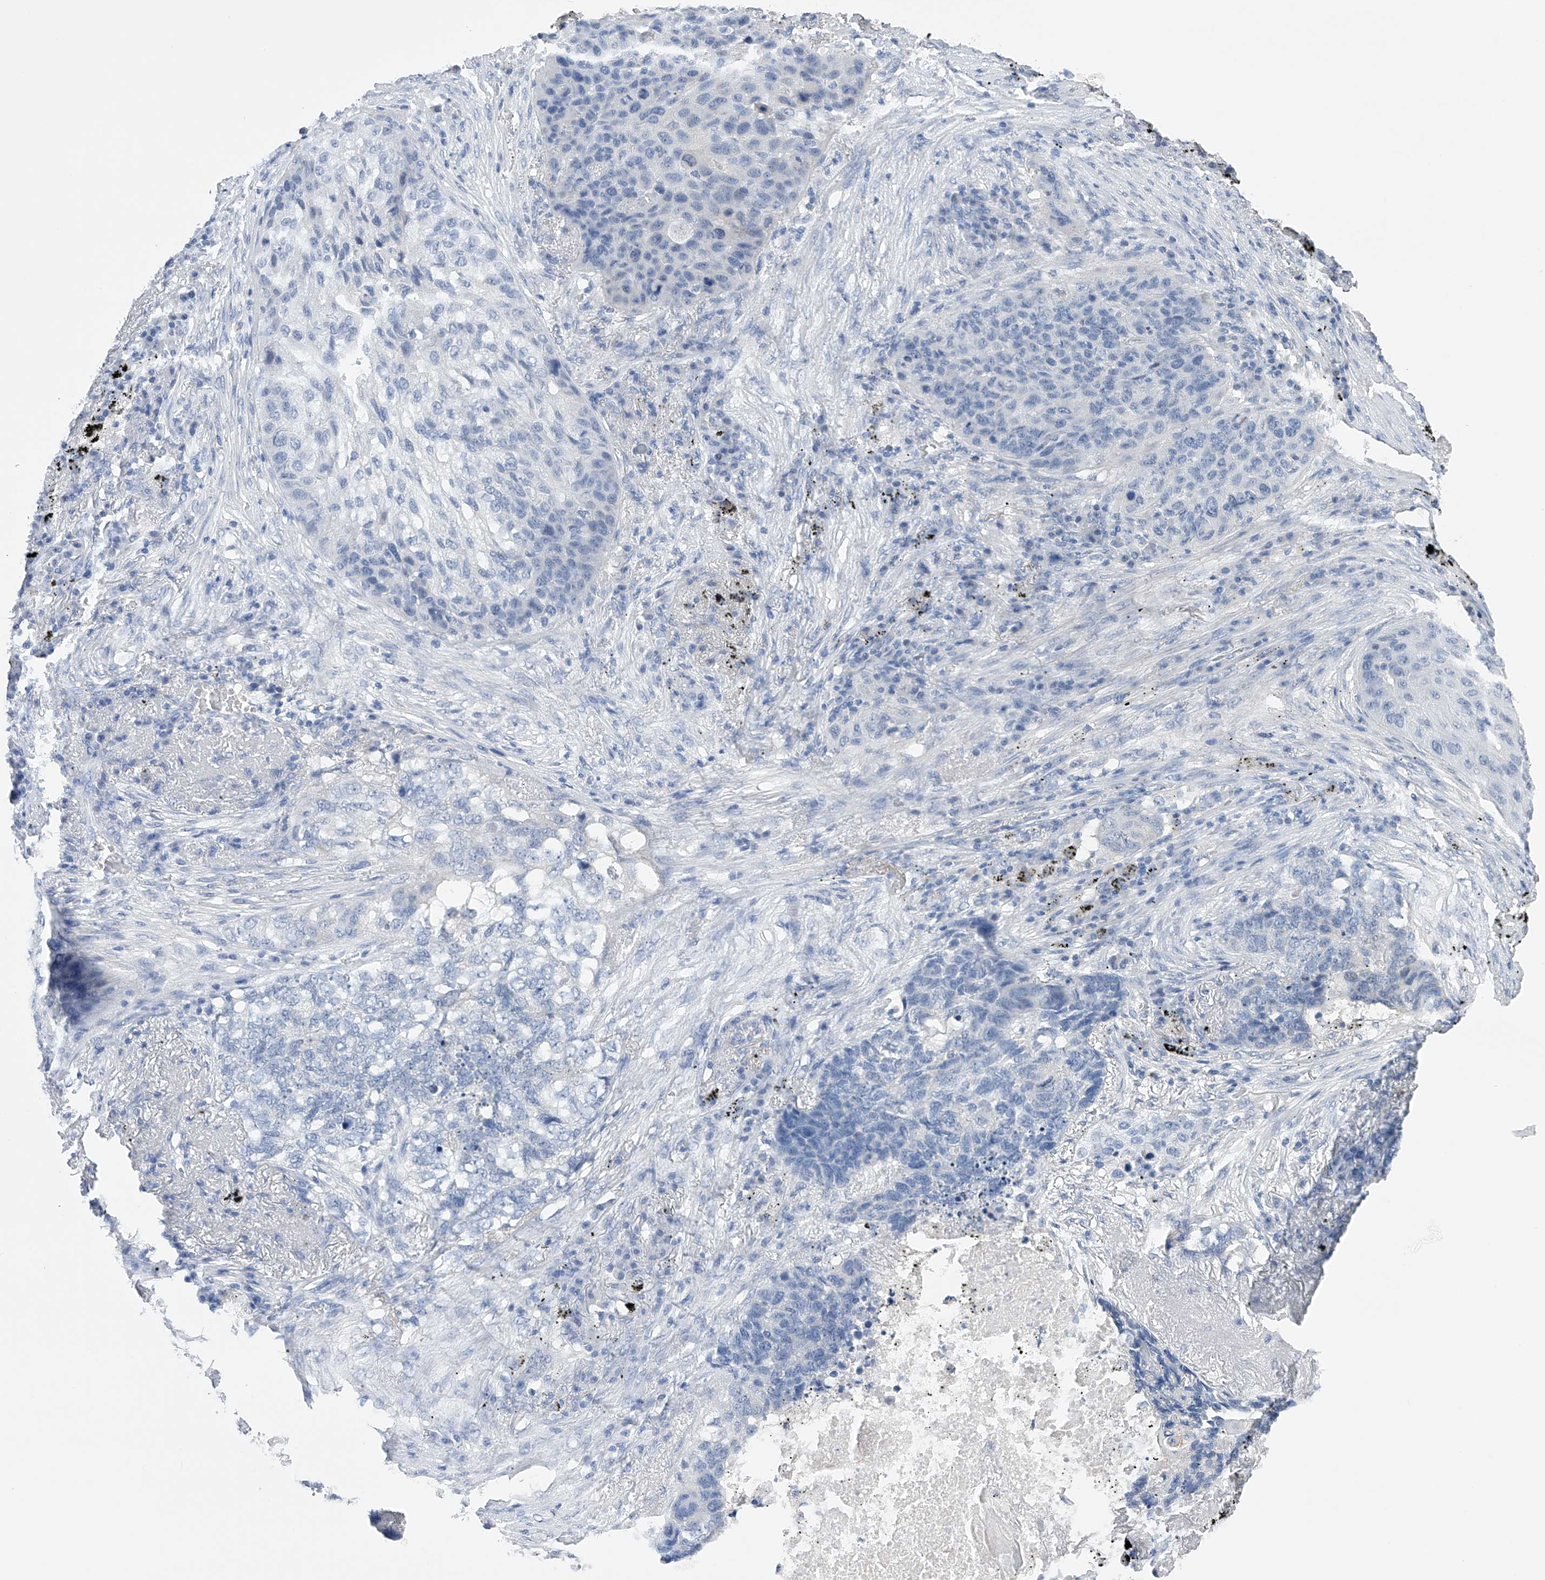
{"staining": {"intensity": "negative", "quantity": "none", "location": "none"}, "tissue": "lung cancer", "cell_type": "Tumor cells", "image_type": "cancer", "snomed": [{"axis": "morphology", "description": "Squamous cell carcinoma, NOS"}, {"axis": "topography", "description": "Lung"}], "caption": "An immunohistochemistry image of lung cancer is shown. There is no staining in tumor cells of lung cancer.", "gene": "ADRA1A", "patient": {"sex": "female", "age": 63}}